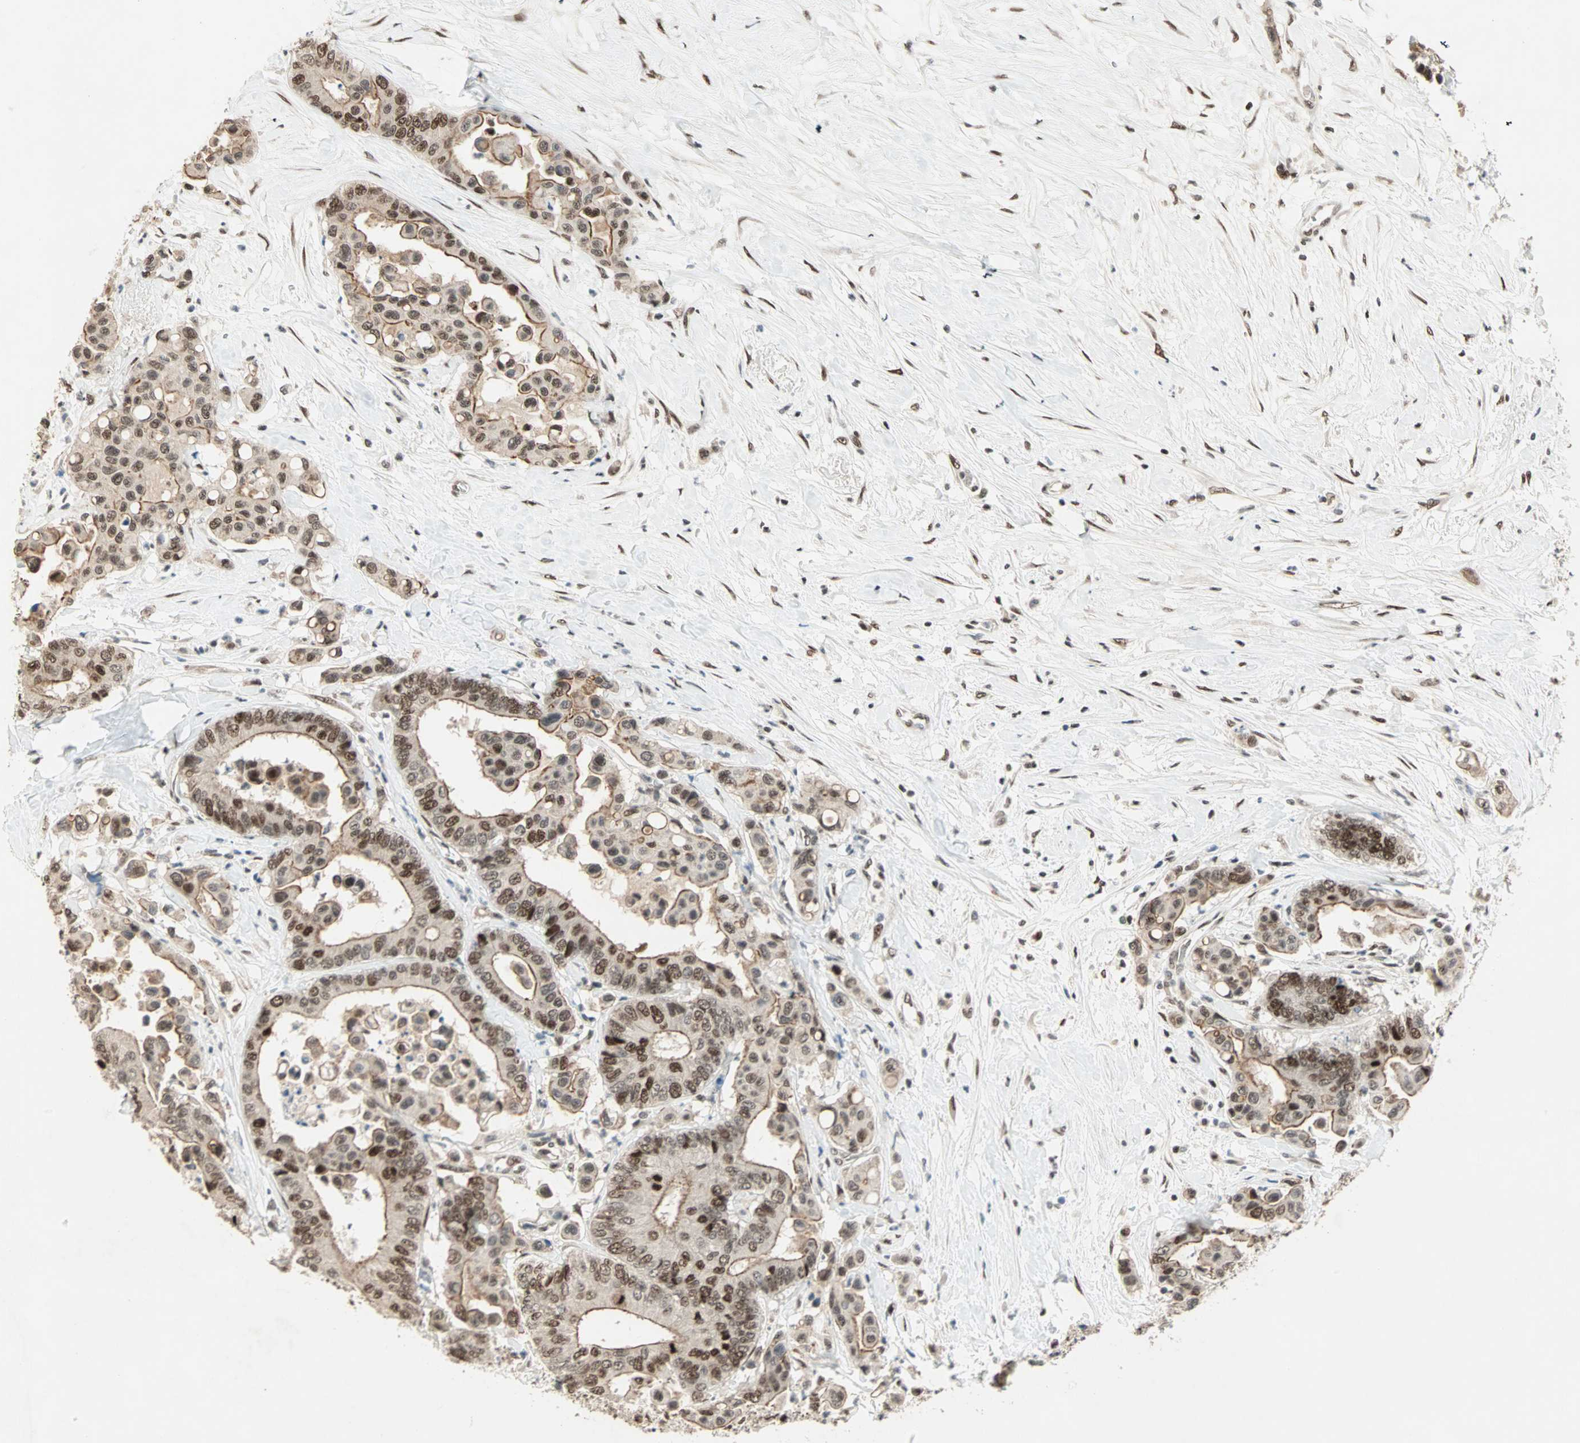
{"staining": {"intensity": "strong", "quantity": ">75%", "location": "cytoplasmic/membranous,nuclear"}, "tissue": "colorectal cancer", "cell_type": "Tumor cells", "image_type": "cancer", "snomed": [{"axis": "morphology", "description": "Normal tissue, NOS"}, {"axis": "morphology", "description": "Adenocarcinoma, NOS"}, {"axis": "topography", "description": "Colon"}], "caption": "This photomicrograph exhibits IHC staining of colorectal adenocarcinoma, with high strong cytoplasmic/membranous and nuclear staining in about >75% of tumor cells.", "gene": "MDC1", "patient": {"sex": "male", "age": 82}}